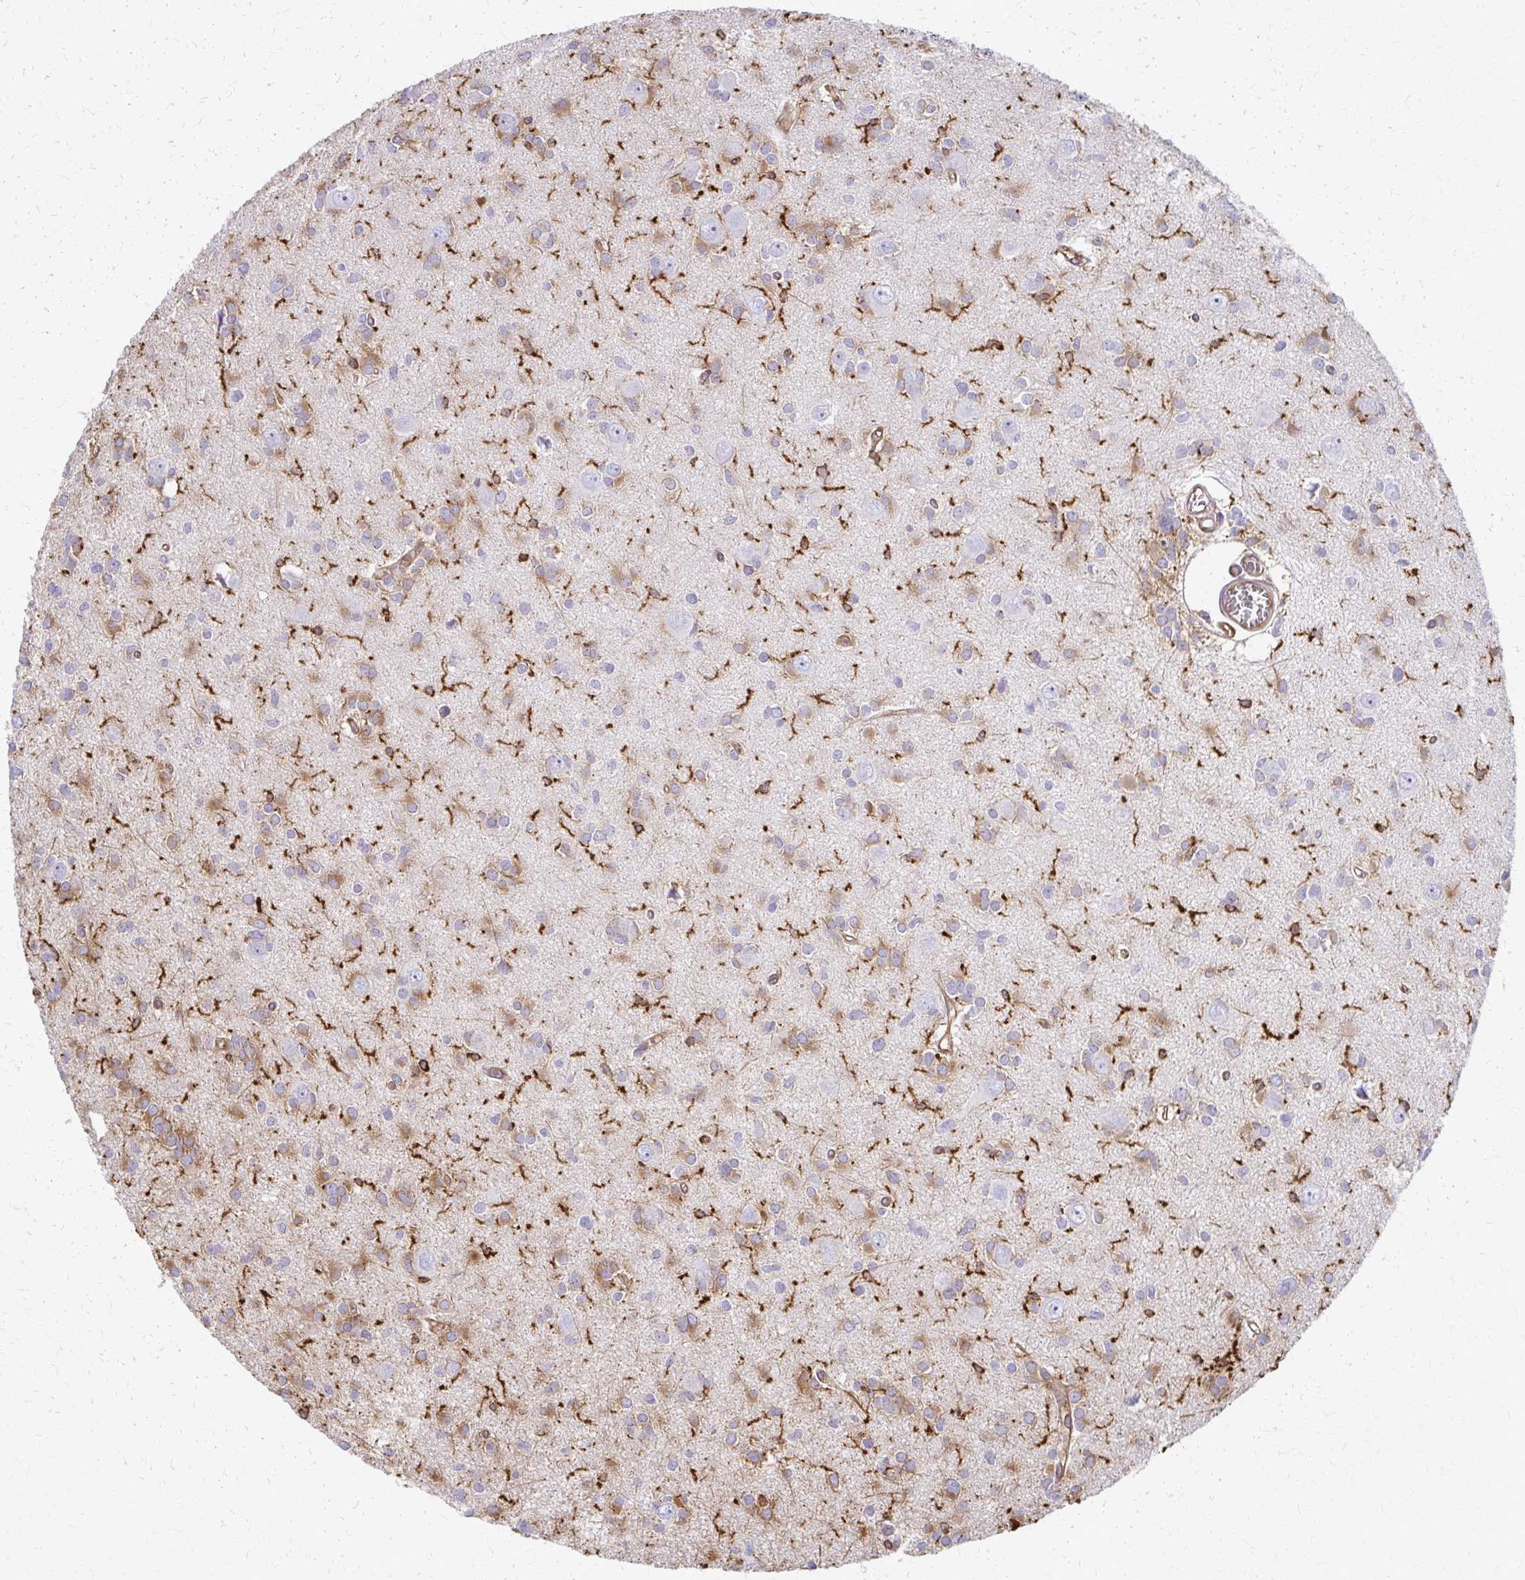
{"staining": {"intensity": "moderate", "quantity": "<25%", "location": "cytoplasmic/membranous"}, "tissue": "glioma", "cell_type": "Tumor cells", "image_type": "cancer", "snomed": [{"axis": "morphology", "description": "Glioma, malignant, High grade"}, {"axis": "topography", "description": "Brain"}], "caption": "Immunohistochemical staining of malignant glioma (high-grade) exhibits low levels of moderate cytoplasmic/membranous staining in approximately <25% of tumor cells.", "gene": "WASF2", "patient": {"sex": "male", "age": 23}}